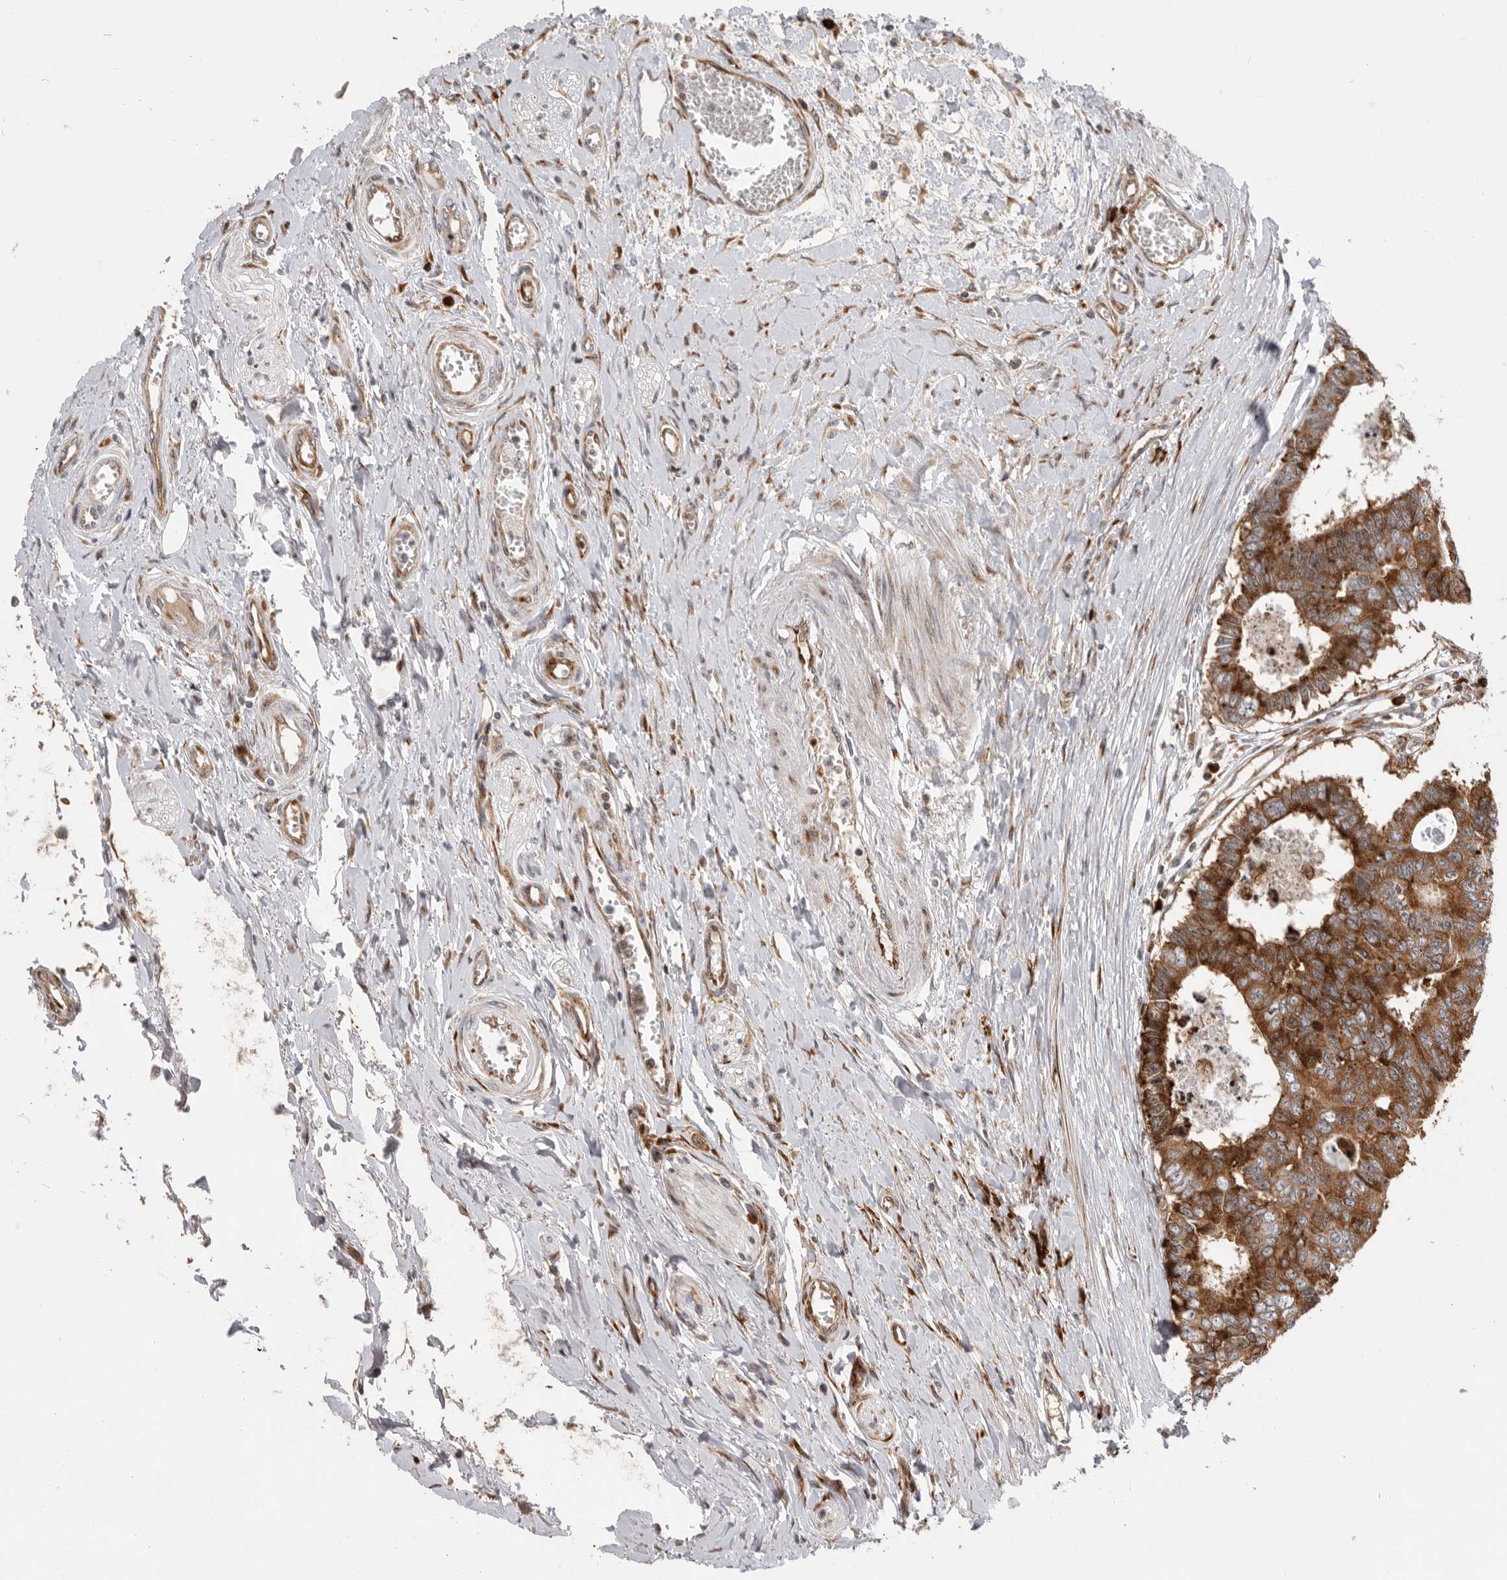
{"staining": {"intensity": "strong", "quantity": ">75%", "location": "cytoplasmic/membranous"}, "tissue": "colorectal cancer", "cell_type": "Tumor cells", "image_type": "cancer", "snomed": [{"axis": "morphology", "description": "Adenocarcinoma, NOS"}, {"axis": "topography", "description": "Rectum"}], "caption": "The immunohistochemical stain highlights strong cytoplasmic/membranous expression in tumor cells of adenocarcinoma (colorectal) tissue.", "gene": "FZD3", "patient": {"sex": "male", "age": 84}}